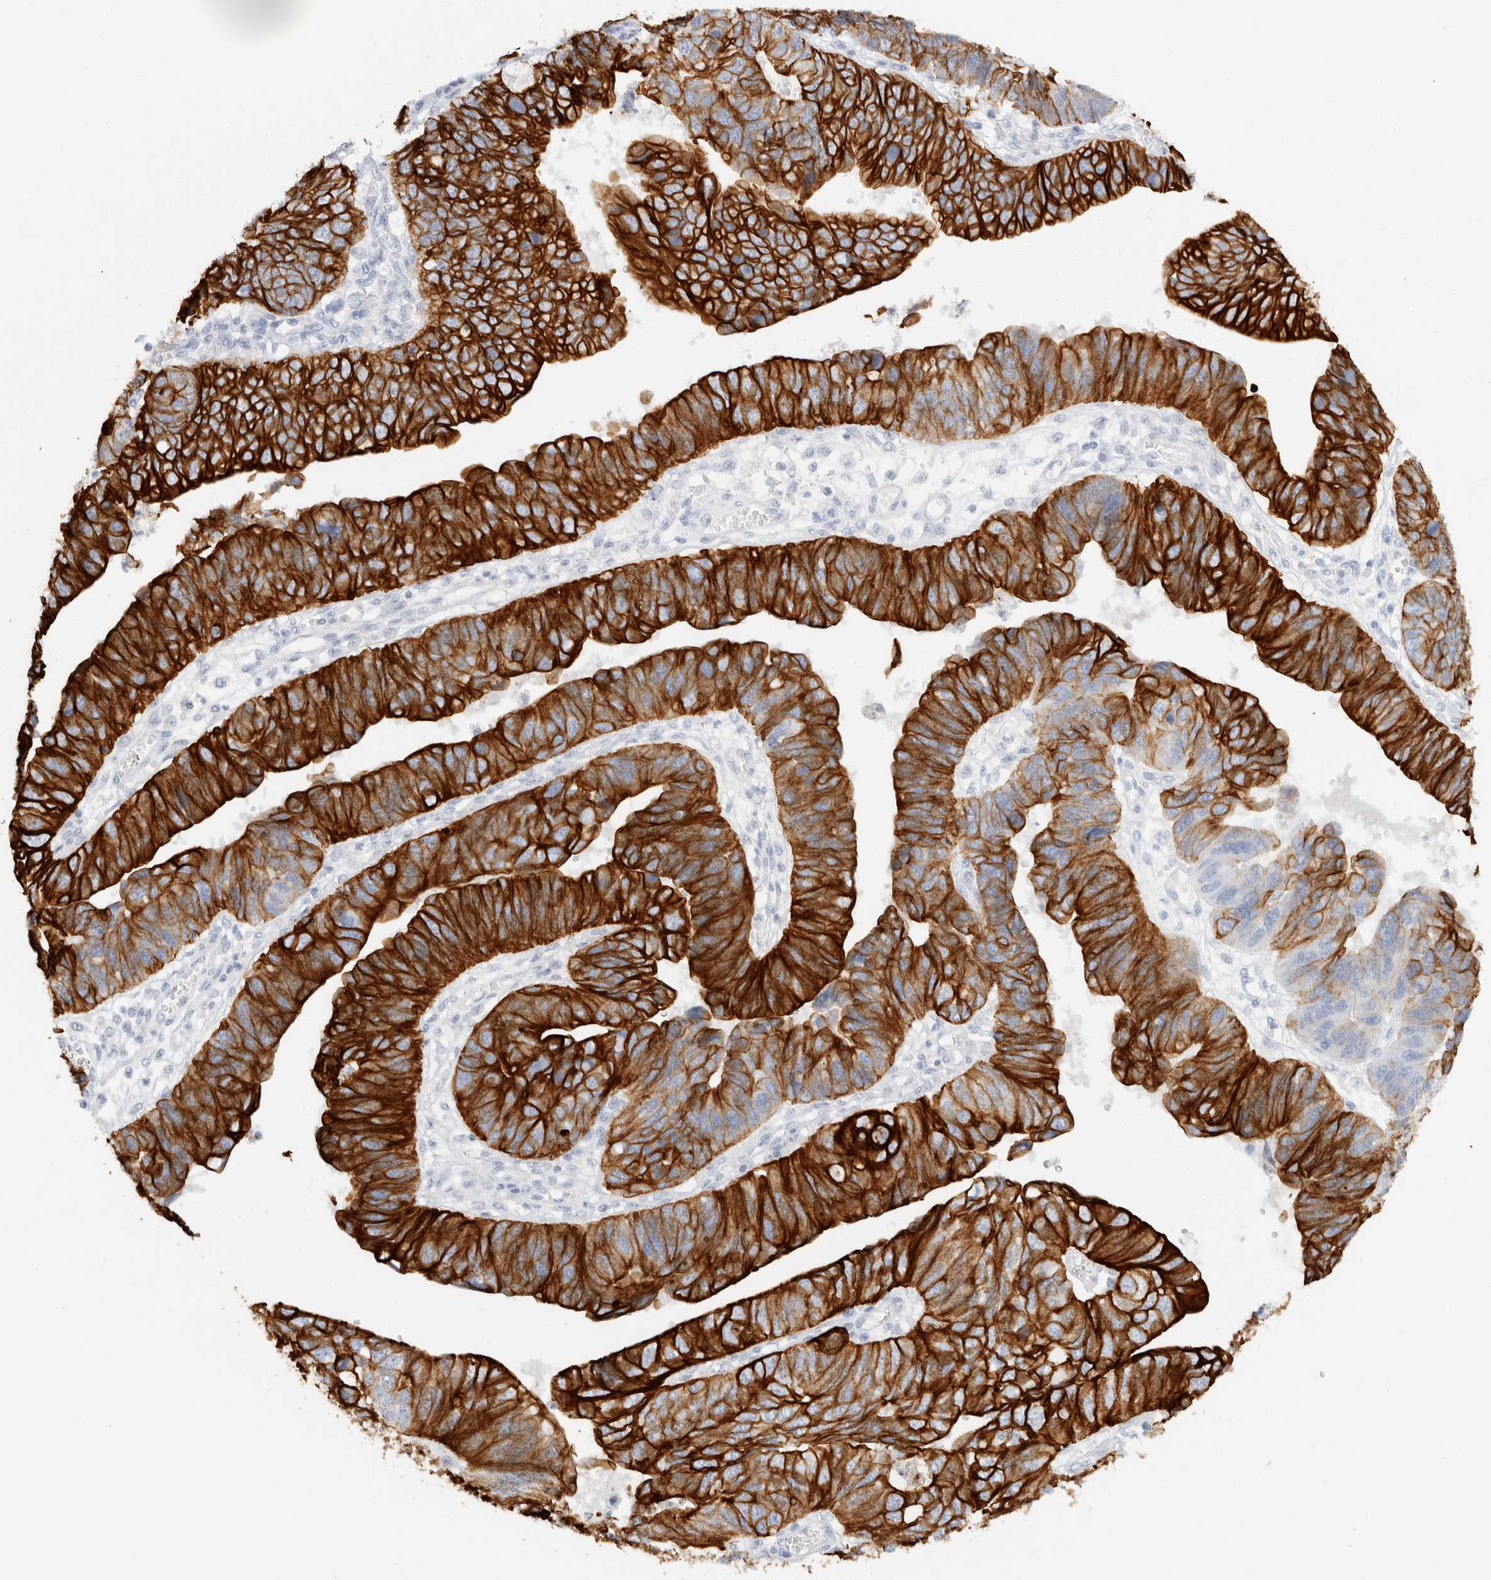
{"staining": {"intensity": "strong", "quantity": ">75%", "location": "cytoplasmic/membranous"}, "tissue": "stomach cancer", "cell_type": "Tumor cells", "image_type": "cancer", "snomed": [{"axis": "morphology", "description": "Adenocarcinoma, NOS"}, {"axis": "topography", "description": "Stomach"}], "caption": "Strong cytoplasmic/membranous protein staining is identified in about >75% of tumor cells in stomach cancer (adenocarcinoma). The protein is shown in brown color, while the nuclei are stained blue.", "gene": "KRT20", "patient": {"sex": "male", "age": 59}}